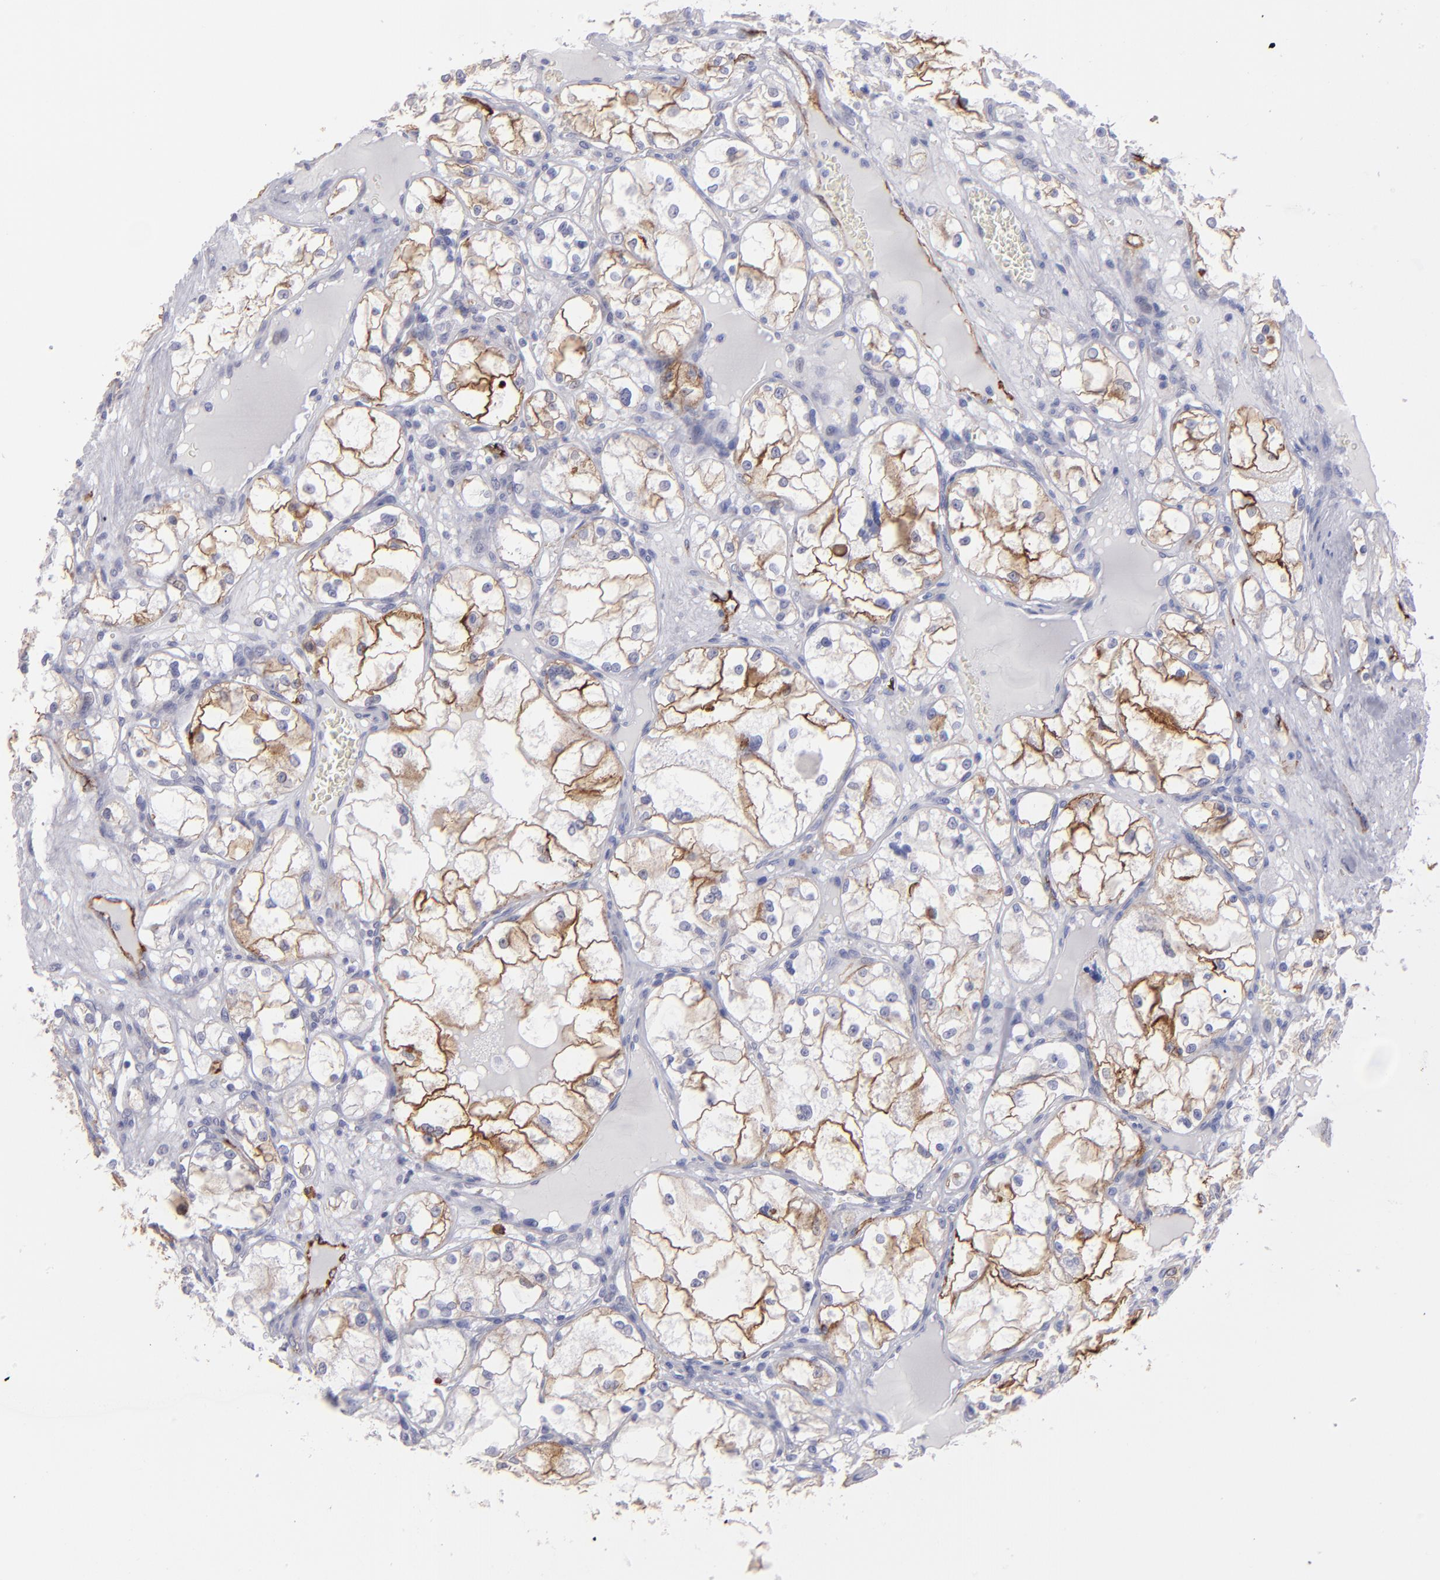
{"staining": {"intensity": "moderate", "quantity": ">75%", "location": "cytoplasmic/membranous"}, "tissue": "renal cancer", "cell_type": "Tumor cells", "image_type": "cancer", "snomed": [{"axis": "morphology", "description": "Adenocarcinoma, NOS"}, {"axis": "topography", "description": "Kidney"}], "caption": "The photomicrograph displays a brown stain indicating the presence of a protein in the cytoplasmic/membranous of tumor cells in adenocarcinoma (renal).", "gene": "AHNAK2", "patient": {"sex": "male", "age": 61}}